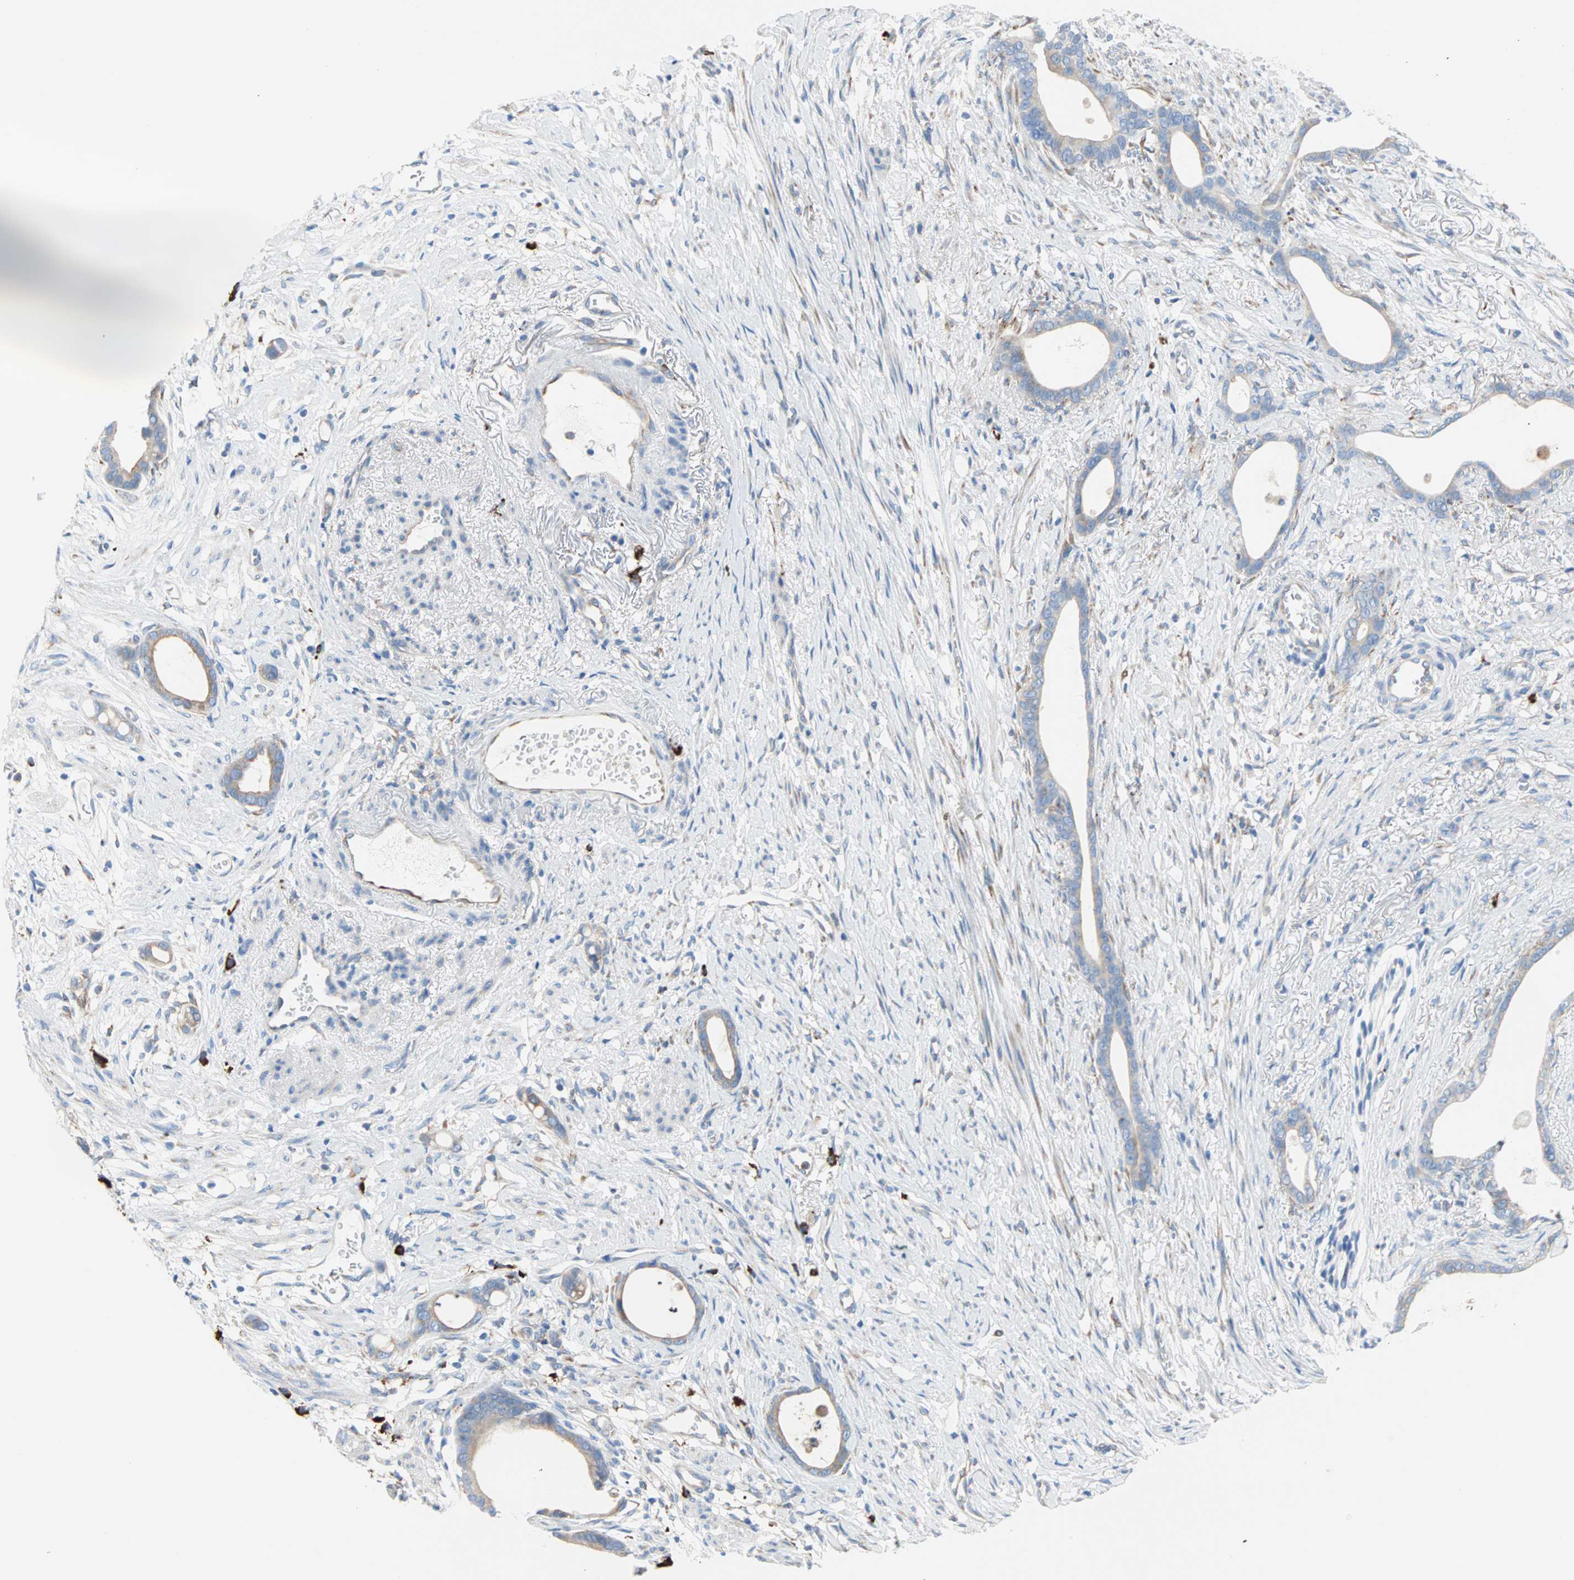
{"staining": {"intensity": "weak", "quantity": ">75%", "location": "cytoplasmic/membranous"}, "tissue": "stomach cancer", "cell_type": "Tumor cells", "image_type": "cancer", "snomed": [{"axis": "morphology", "description": "Adenocarcinoma, NOS"}, {"axis": "topography", "description": "Stomach"}], "caption": "Immunohistochemical staining of human stomach cancer shows low levels of weak cytoplasmic/membranous positivity in about >75% of tumor cells.", "gene": "PLCXD1", "patient": {"sex": "female", "age": 75}}